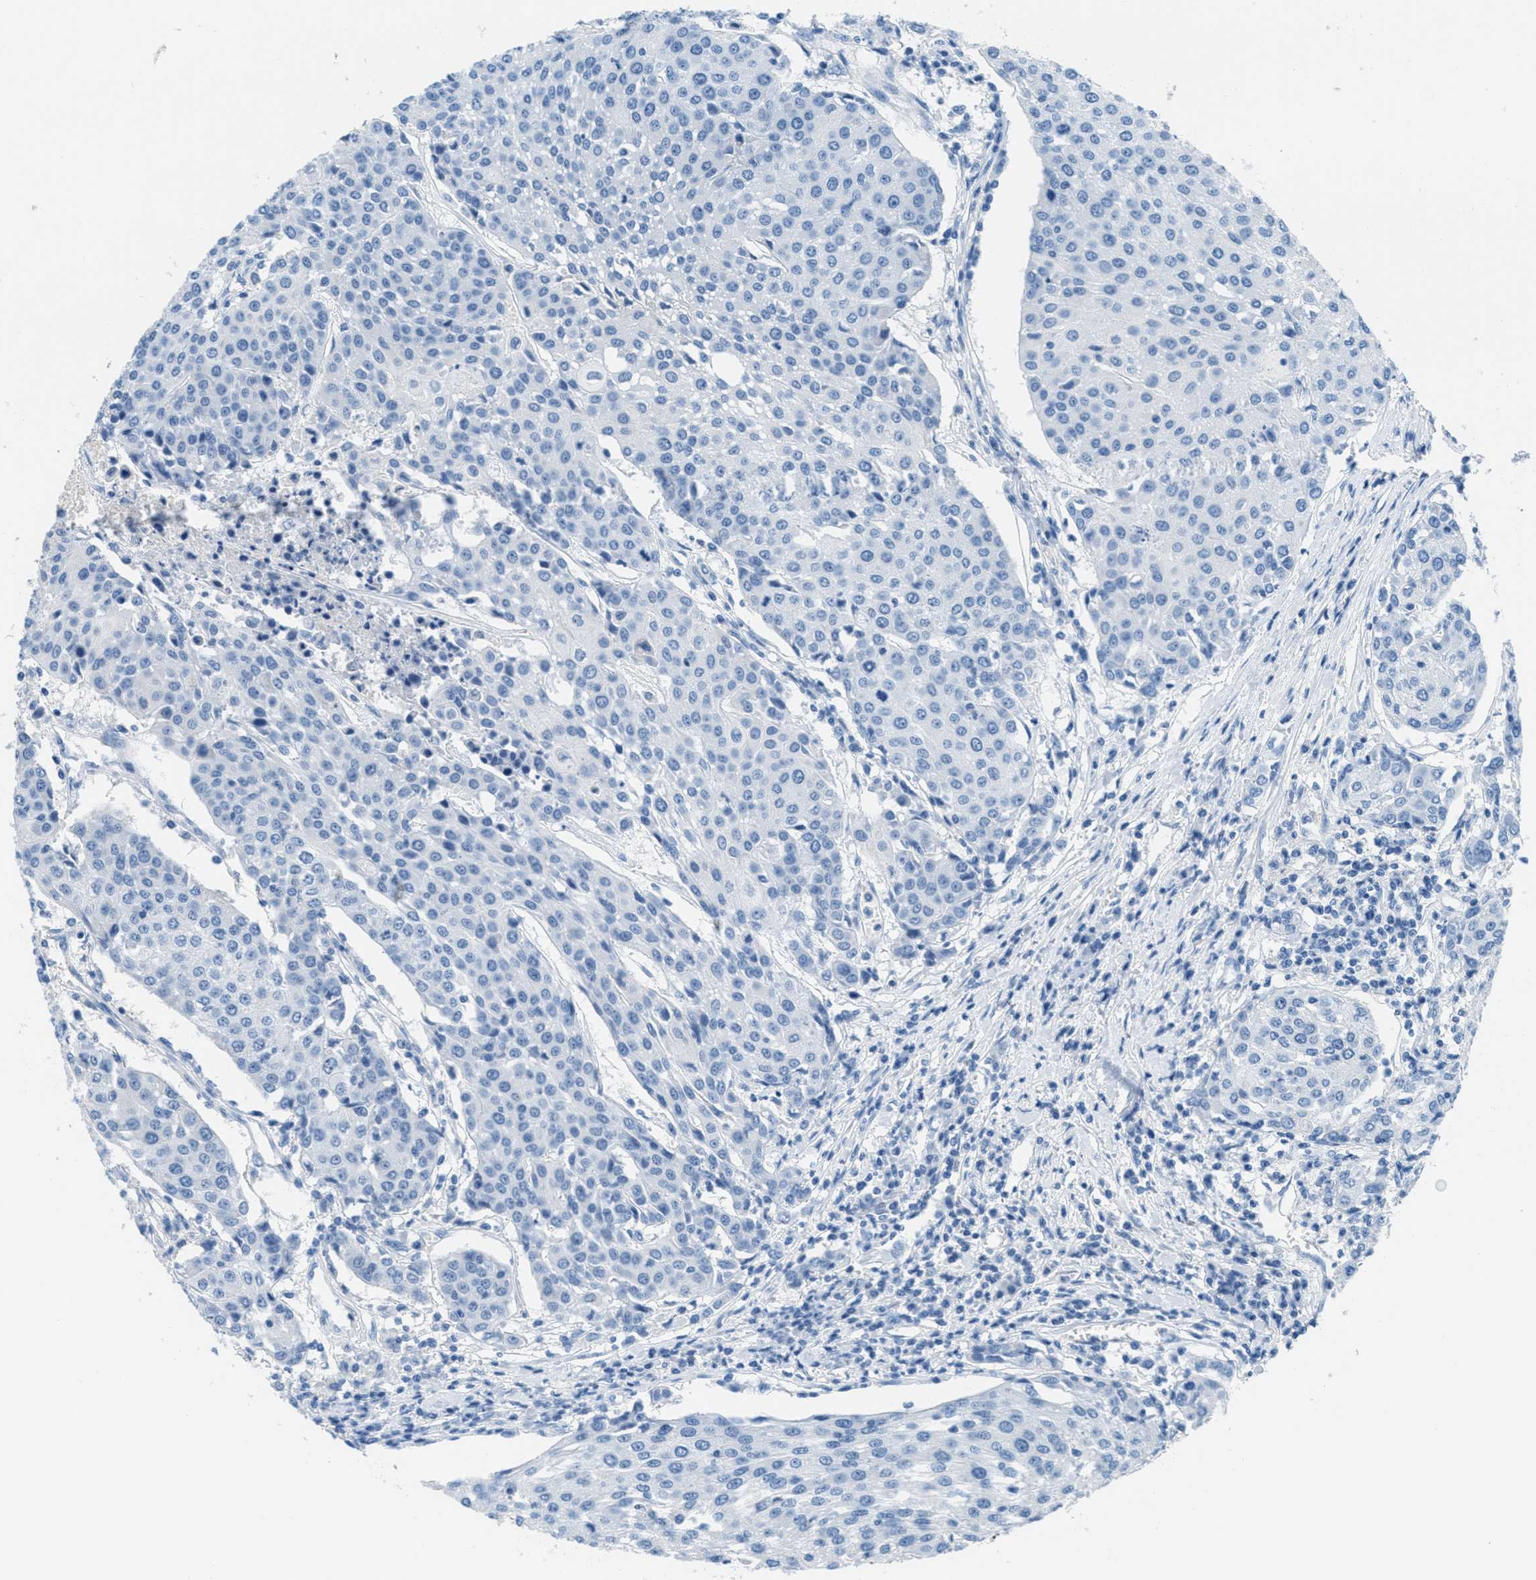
{"staining": {"intensity": "negative", "quantity": "none", "location": "none"}, "tissue": "urothelial cancer", "cell_type": "Tumor cells", "image_type": "cancer", "snomed": [{"axis": "morphology", "description": "Urothelial carcinoma, High grade"}, {"axis": "topography", "description": "Urinary bladder"}], "caption": "Urothelial cancer was stained to show a protein in brown. There is no significant positivity in tumor cells. (Immunohistochemistry, brightfield microscopy, high magnification).", "gene": "MGARP", "patient": {"sex": "female", "age": 85}}